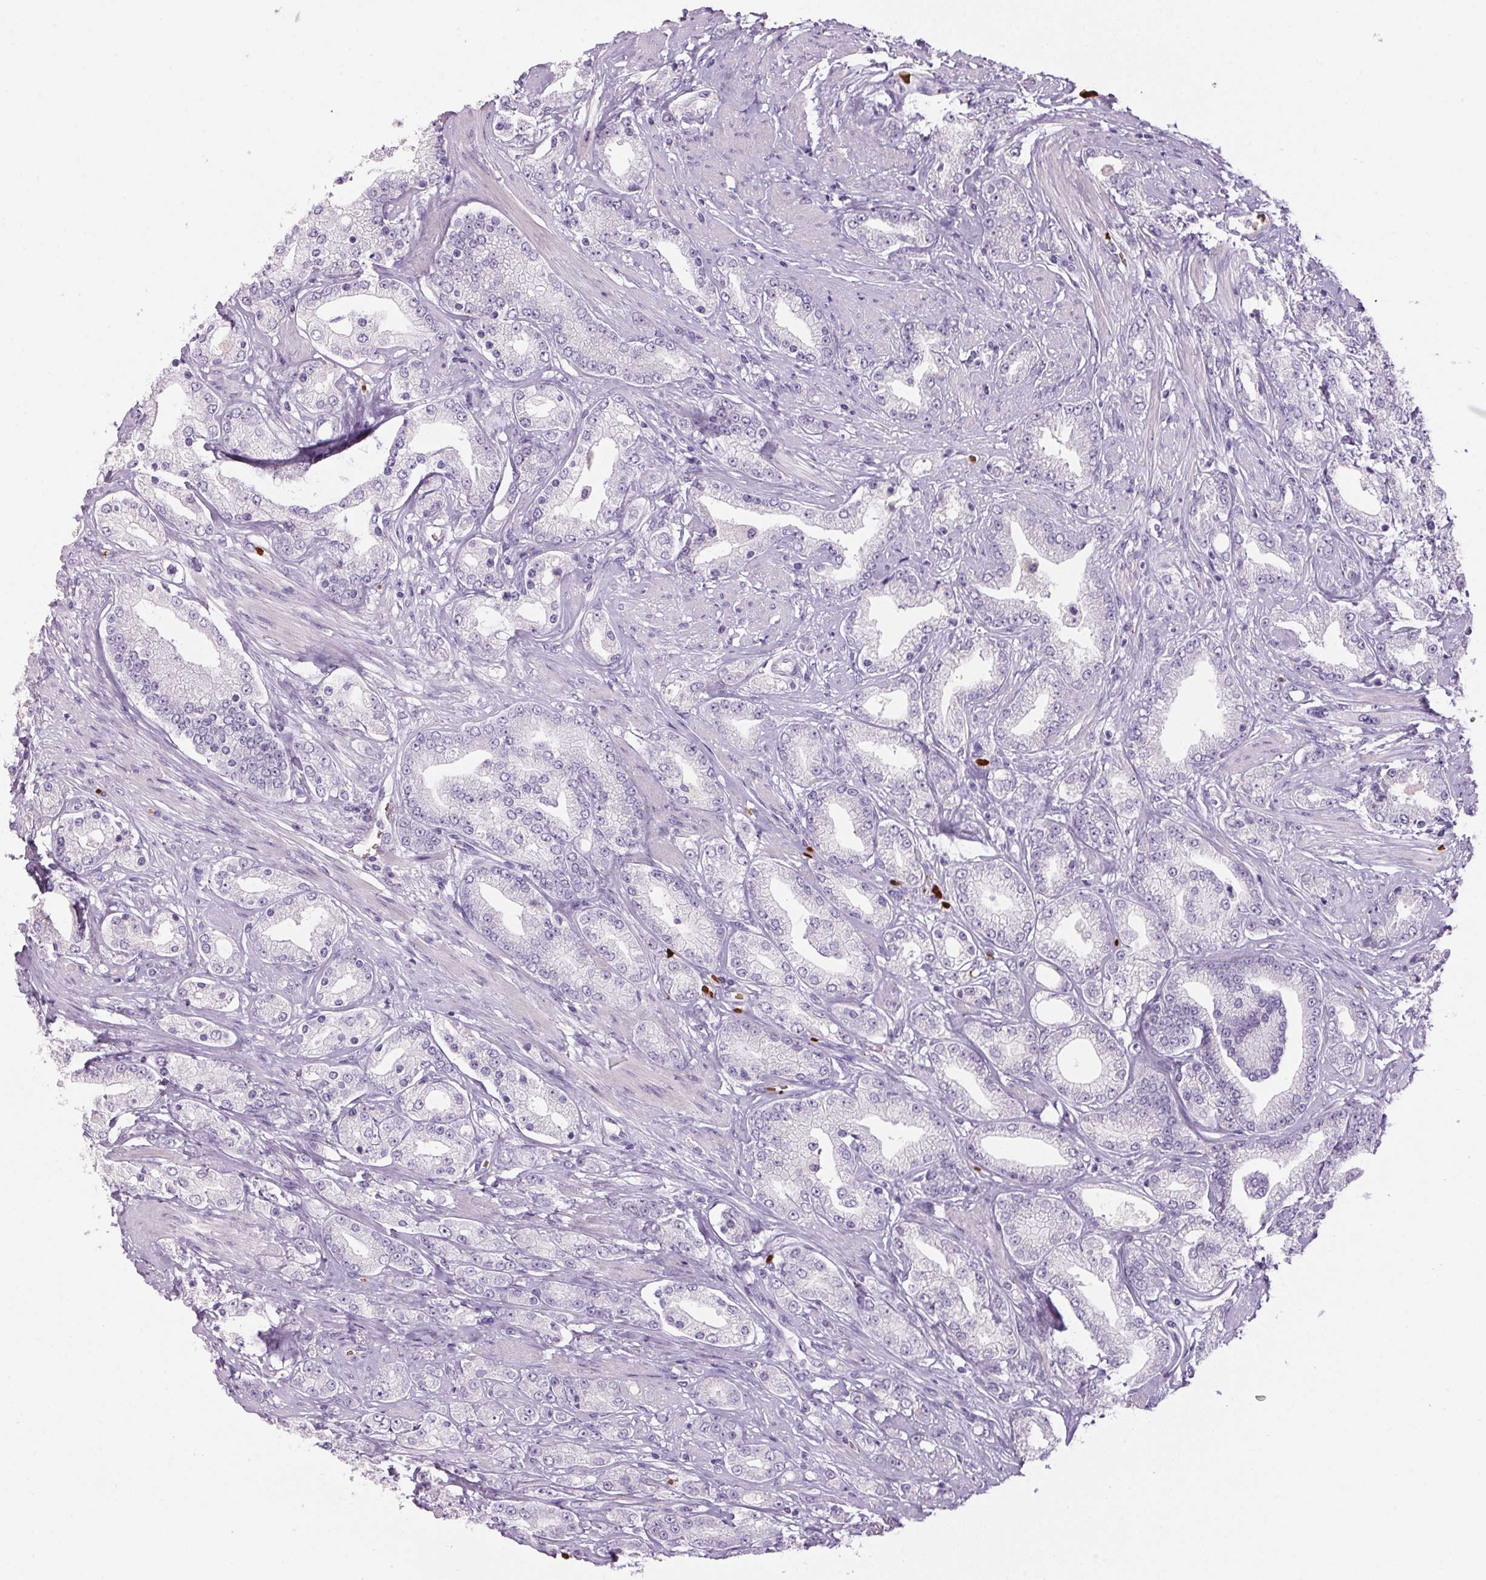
{"staining": {"intensity": "negative", "quantity": "none", "location": "none"}, "tissue": "prostate cancer", "cell_type": "Tumor cells", "image_type": "cancer", "snomed": [{"axis": "morphology", "description": "Adenocarcinoma, High grade"}, {"axis": "topography", "description": "Prostate"}], "caption": "Prostate cancer was stained to show a protein in brown. There is no significant positivity in tumor cells. Brightfield microscopy of immunohistochemistry stained with DAB (3,3'-diaminobenzidine) (brown) and hematoxylin (blue), captured at high magnification.", "gene": "HBQ1", "patient": {"sex": "male", "age": 67}}